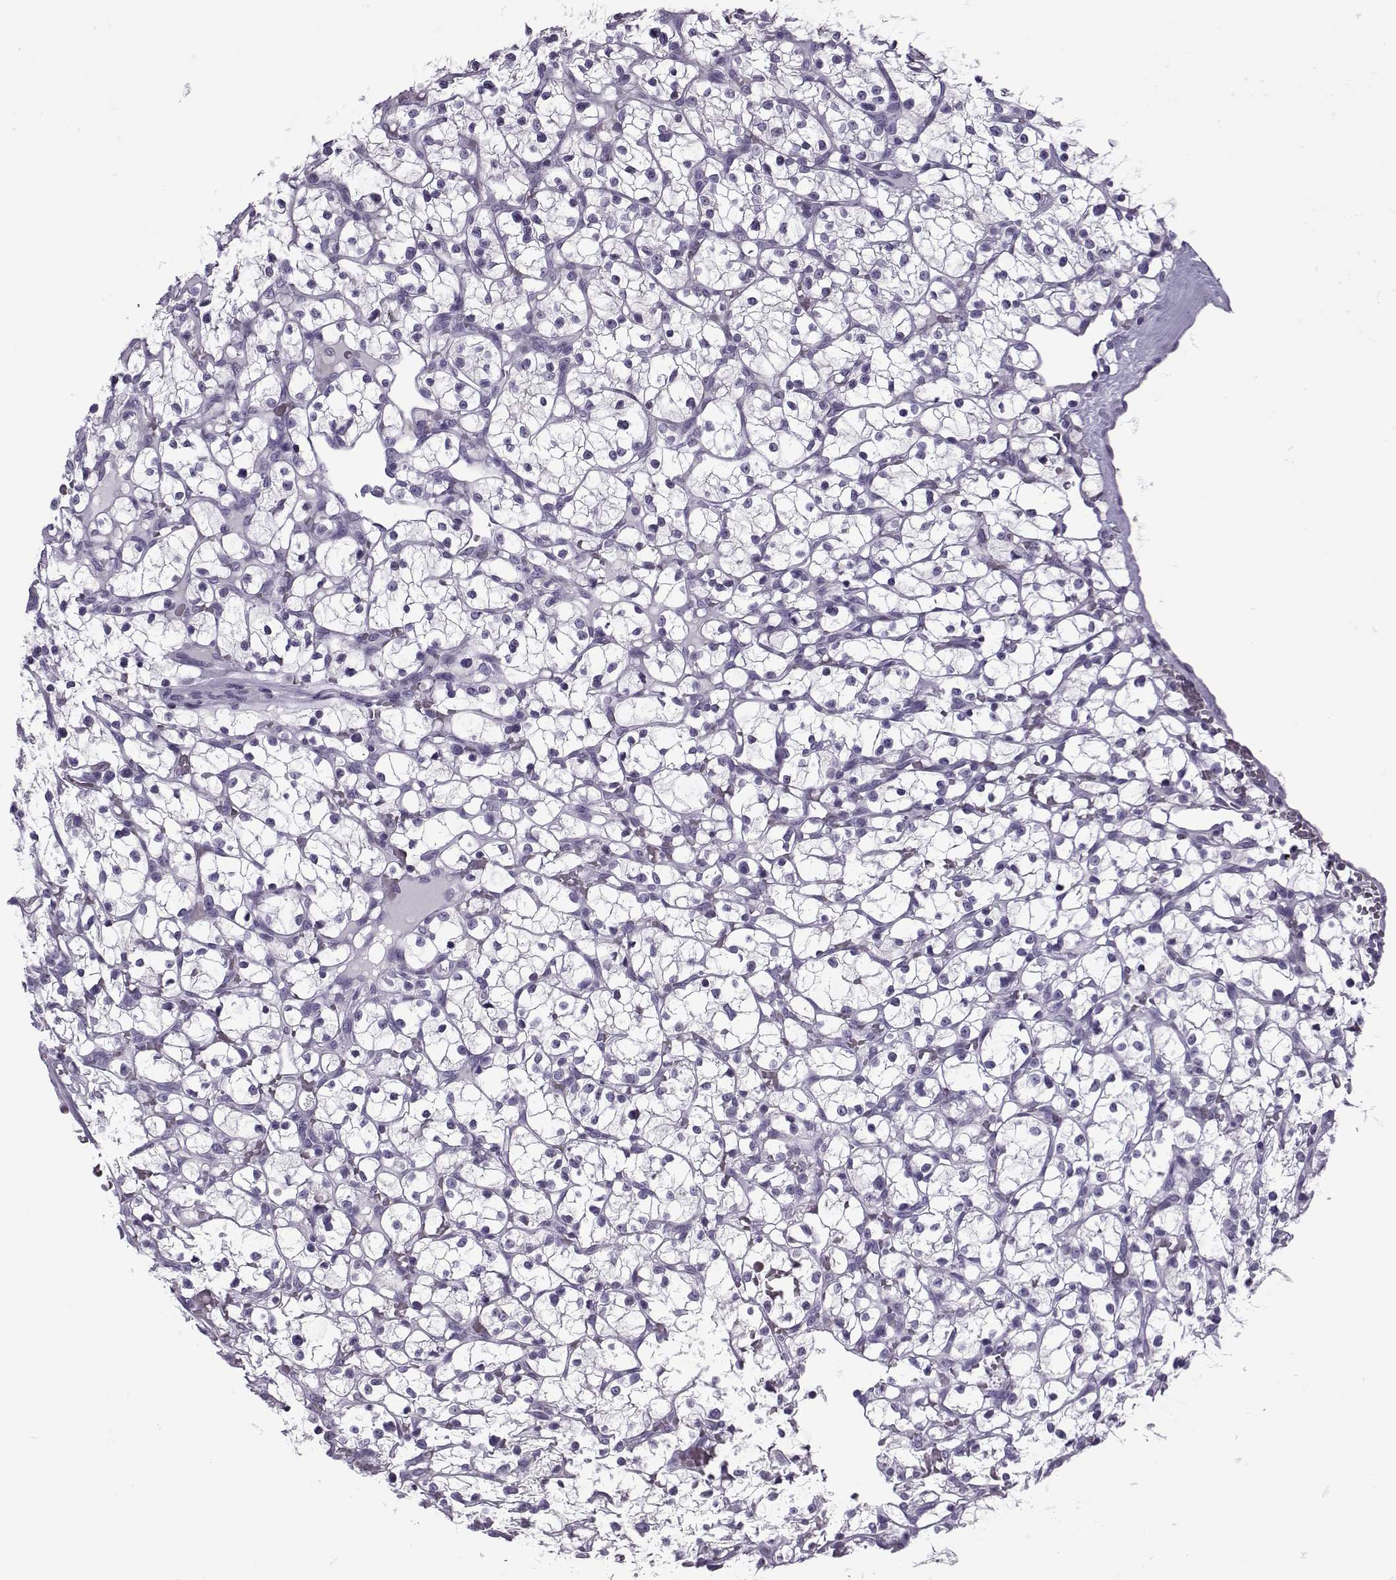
{"staining": {"intensity": "negative", "quantity": "none", "location": "none"}, "tissue": "renal cancer", "cell_type": "Tumor cells", "image_type": "cancer", "snomed": [{"axis": "morphology", "description": "Adenocarcinoma, NOS"}, {"axis": "topography", "description": "Kidney"}], "caption": "DAB immunohistochemical staining of adenocarcinoma (renal) displays no significant staining in tumor cells.", "gene": "OIP5", "patient": {"sex": "female", "age": 64}}